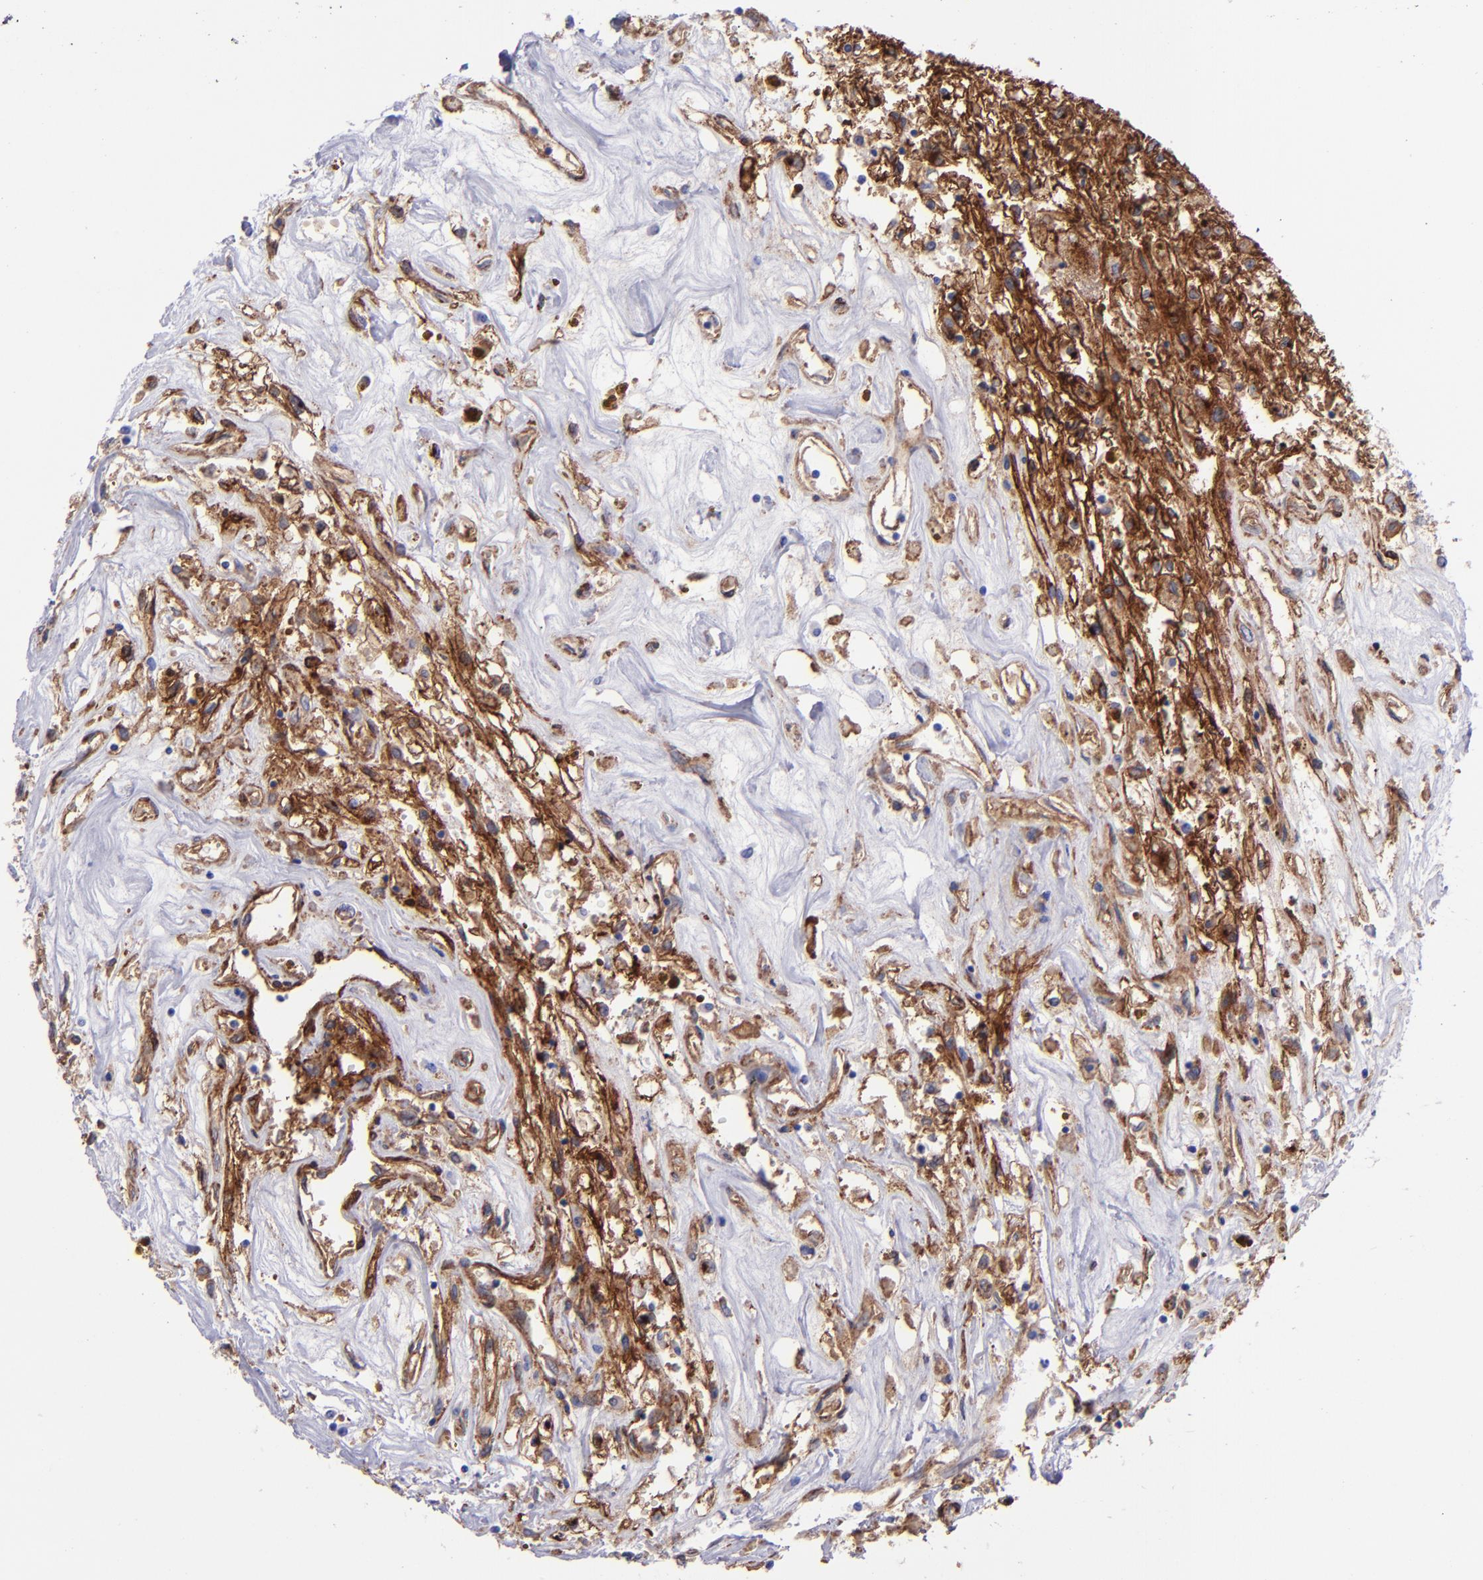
{"staining": {"intensity": "strong", "quantity": ">75%", "location": "cytoplasmic/membranous"}, "tissue": "renal cancer", "cell_type": "Tumor cells", "image_type": "cancer", "snomed": [{"axis": "morphology", "description": "Adenocarcinoma, NOS"}, {"axis": "topography", "description": "Kidney"}], "caption": "Immunohistochemistry (DAB) staining of human renal adenocarcinoma shows strong cytoplasmic/membranous protein positivity in about >75% of tumor cells.", "gene": "ITGAV", "patient": {"sex": "male", "age": 78}}